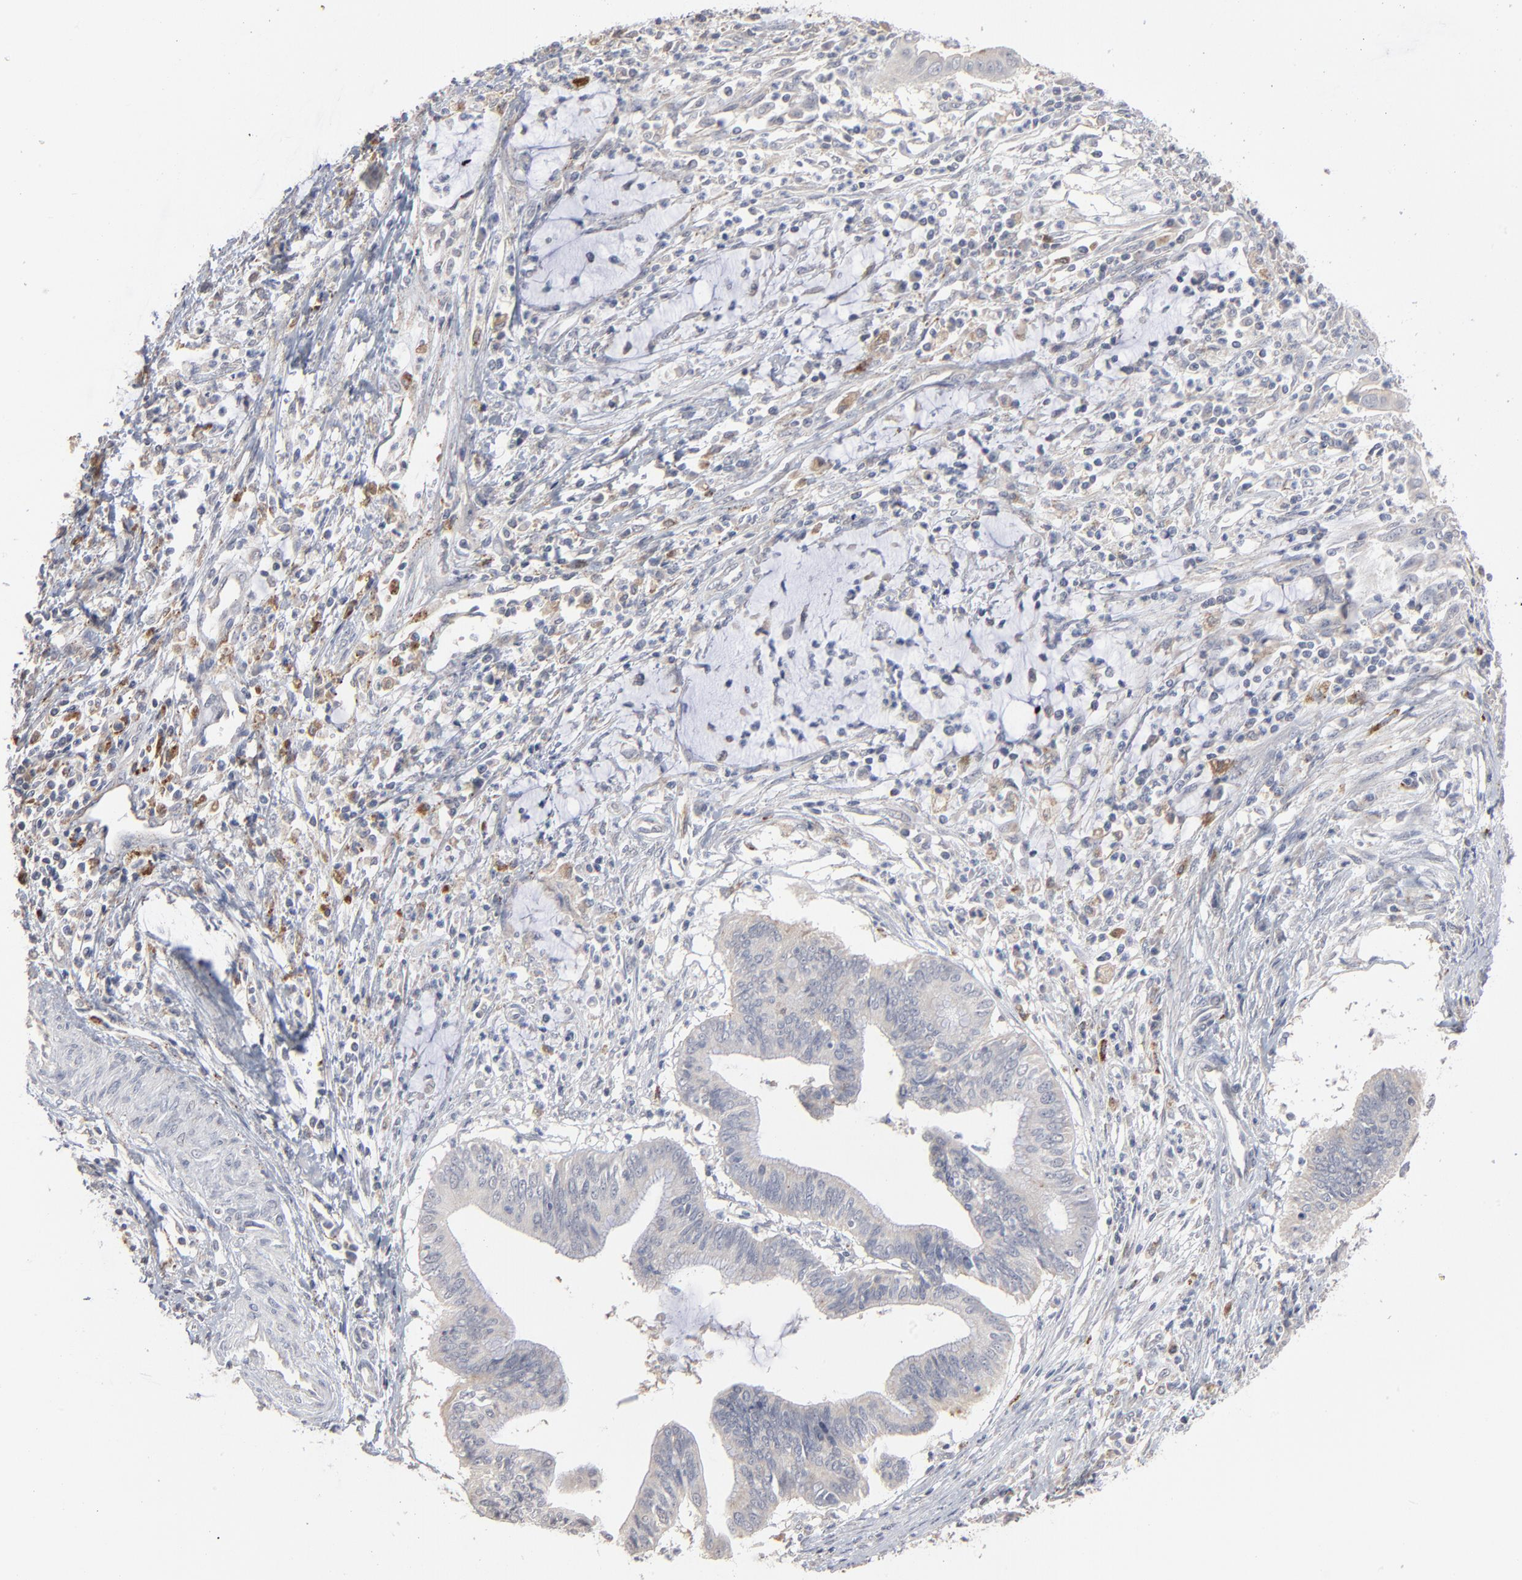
{"staining": {"intensity": "negative", "quantity": "none", "location": "none"}, "tissue": "cervical cancer", "cell_type": "Tumor cells", "image_type": "cancer", "snomed": [{"axis": "morphology", "description": "Adenocarcinoma, NOS"}, {"axis": "topography", "description": "Cervix"}], "caption": "Tumor cells are negative for brown protein staining in cervical adenocarcinoma.", "gene": "POMT2", "patient": {"sex": "female", "age": 36}}